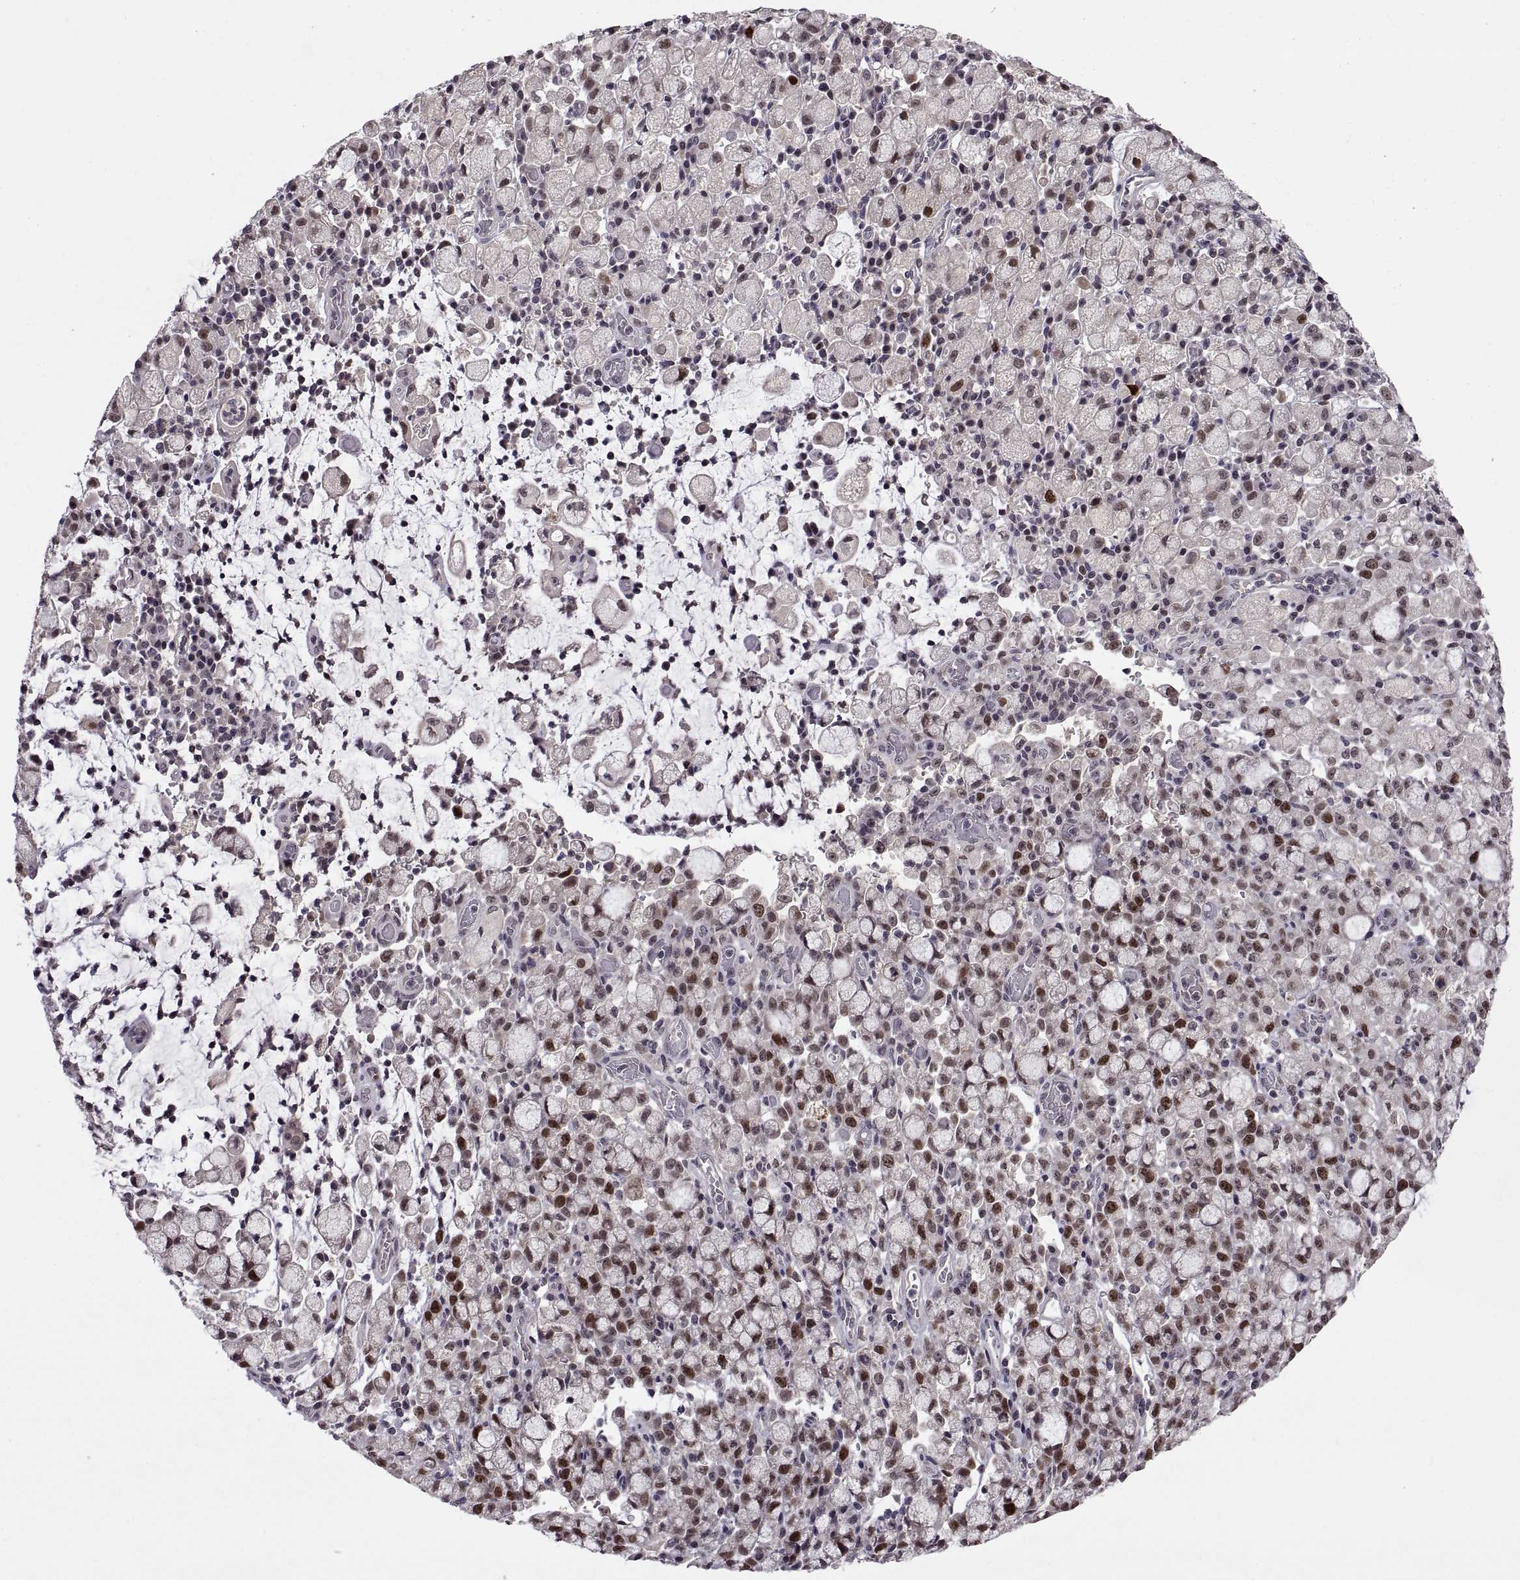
{"staining": {"intensity": "moderate", "quantity": "25%-75%", "location": "nuclear"}, "tissue": "stomach cancer", "cell_type": "Tumor cells", "image_type": "cancer", "snomed": [{"axis": "morphology", "description": "Adenocarcinoma, NOS"}, {"axis": "topography", "description": "Stomach"}], "caption": "Brown immunohistochemical staining in stomach cancer (adenocarcinoma) demonstrates moderate nuclear staining in about 25%-75% of tumor cells.", "gene": "CHFR", "patient": {"sex": "male", "age": 58}}